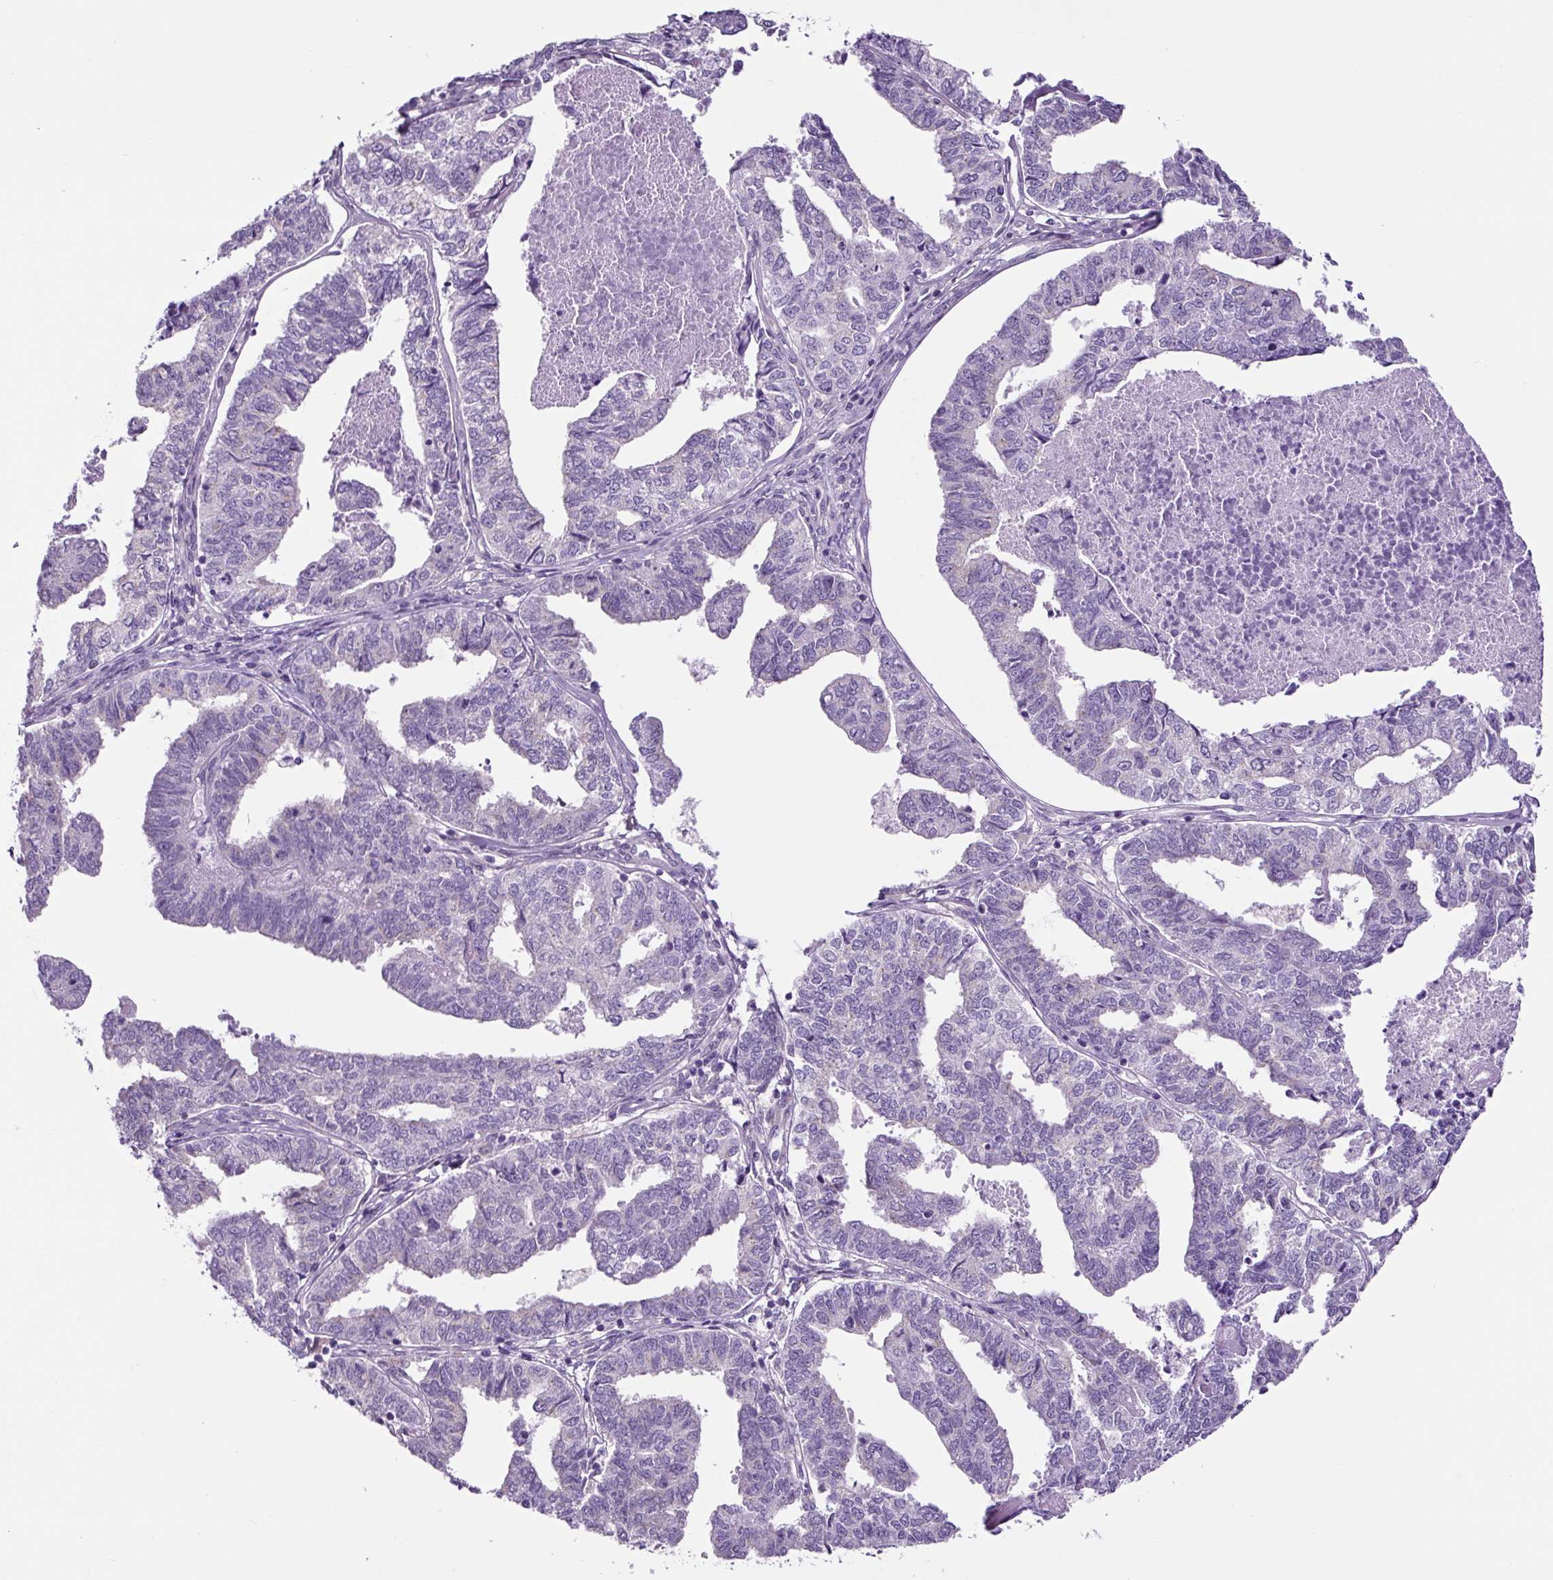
{"staining": {"intensity": "negative", "quantity": "none", "location": "none"}, "tissue": "endometrial cancer", "cell_type": "Tumor cells", "image_type": "cancer", "snomed": [{"axis": "morphology", "description": "Adenocarcinoma, NOS"}, {"axis": "topography", "description": "Endometrium"}], "caption": "IHC photomicrograph of endometrial cancer stained for a protein (brown), which shows no positivity in tumor cells. (DAB (3,3'-diaminobenzidine) immunohistochemistry, high magnification).", "gene": "GORASP1", "patient": {"sex": "female", "age": 73}}